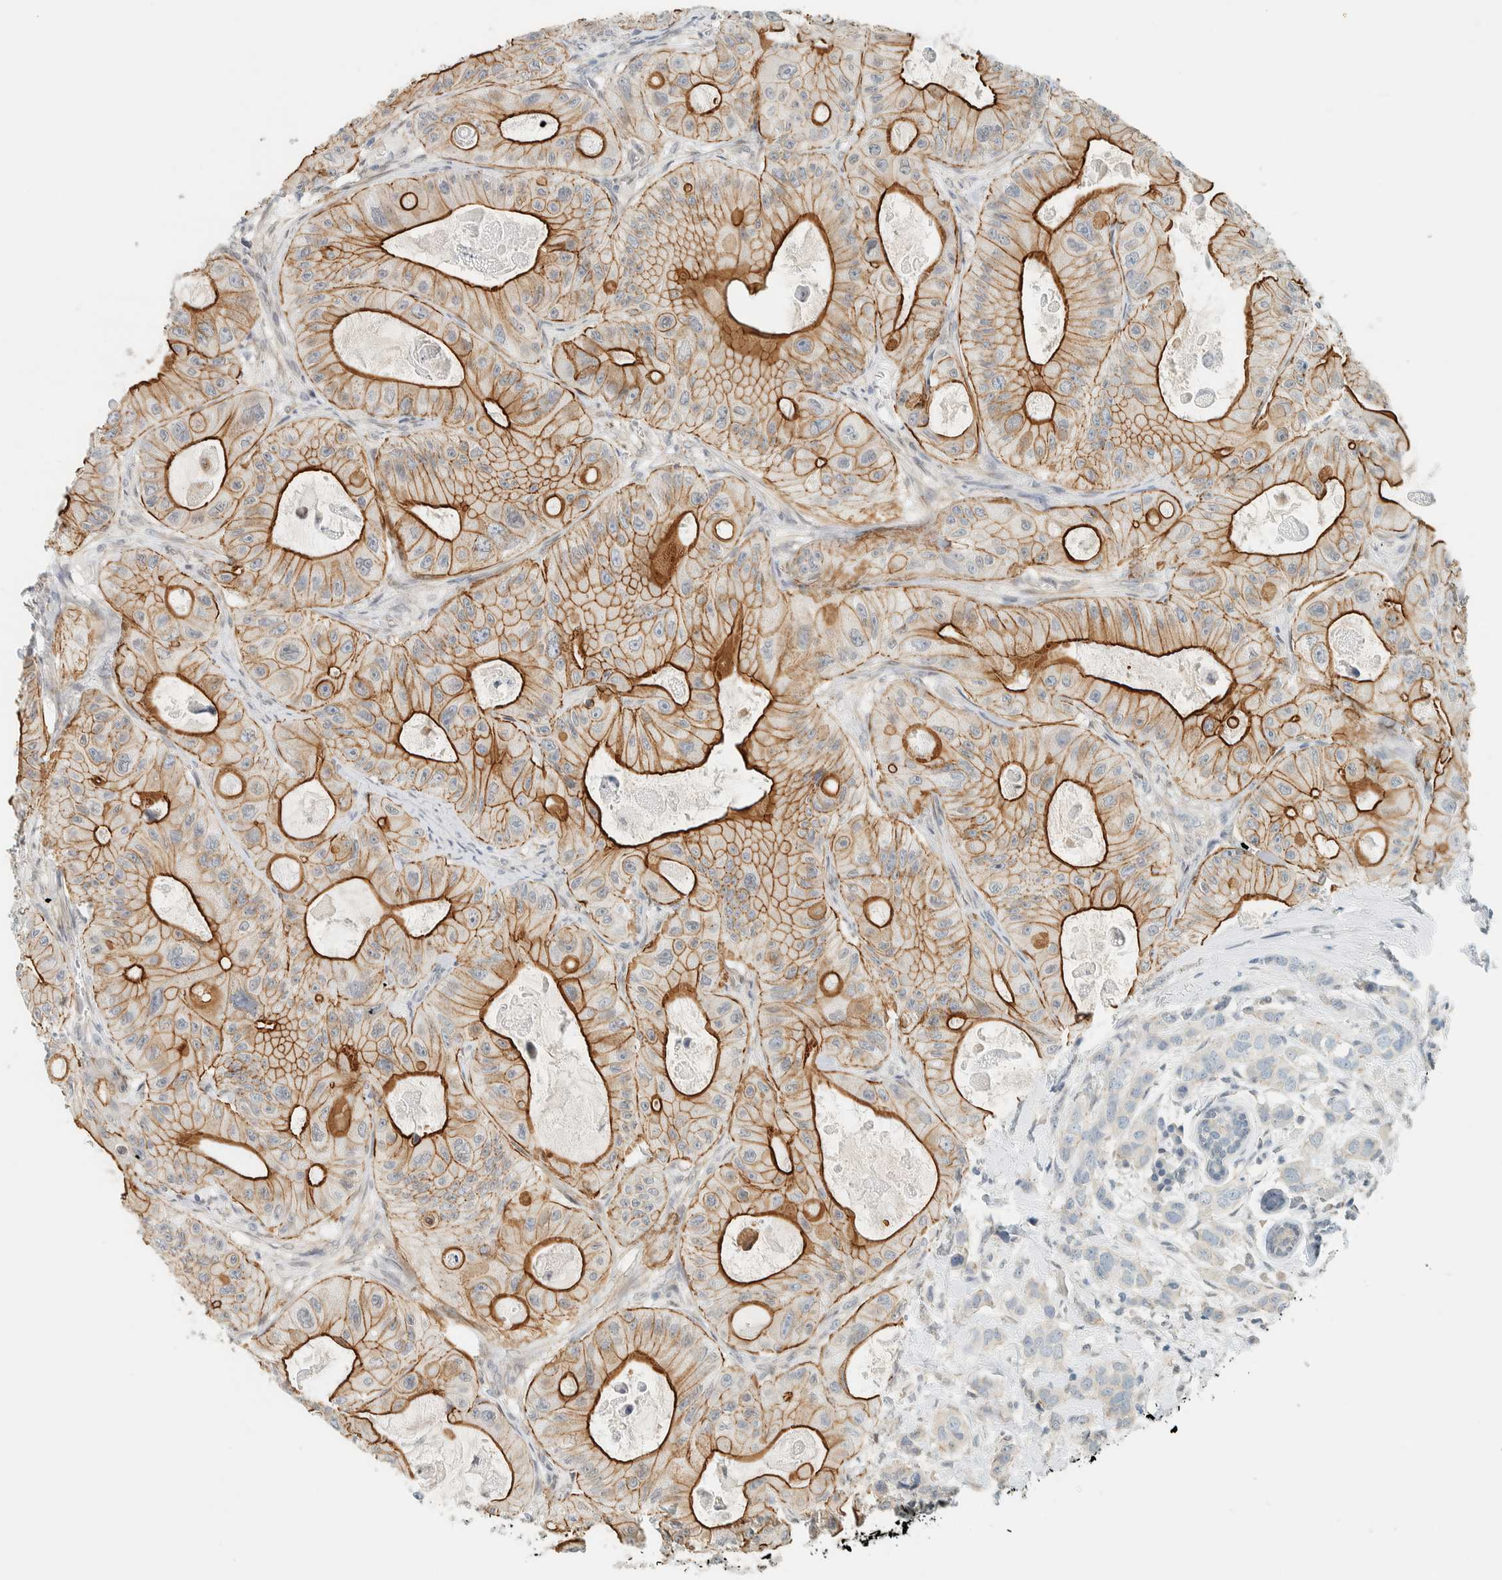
{"staining": {"intensity": "strong", "quantity": "25%-75%", "location": "cytoplasmic/membranous"}, "tissue": "colorectal cancer", "cell_type": "Tumor cells", "image_type": "cancer", "snomed": [{"axis": "morphology", "description": "Adenocarcinoma, NOS"}, {"axis": "topography", "description": "Colon"}], "caption": "This photomicrograph displays adenocarcinoma (colorectal) stained with immunohistochemistry (IHC) to label a protein in brown. The cytoplasmic/membranous of tumor cells show strong positivity for the protein. Nuclei are counter-stained blue.", "gene": "C1QTNF12", "patient": {"sex": "female", "age": 46}}